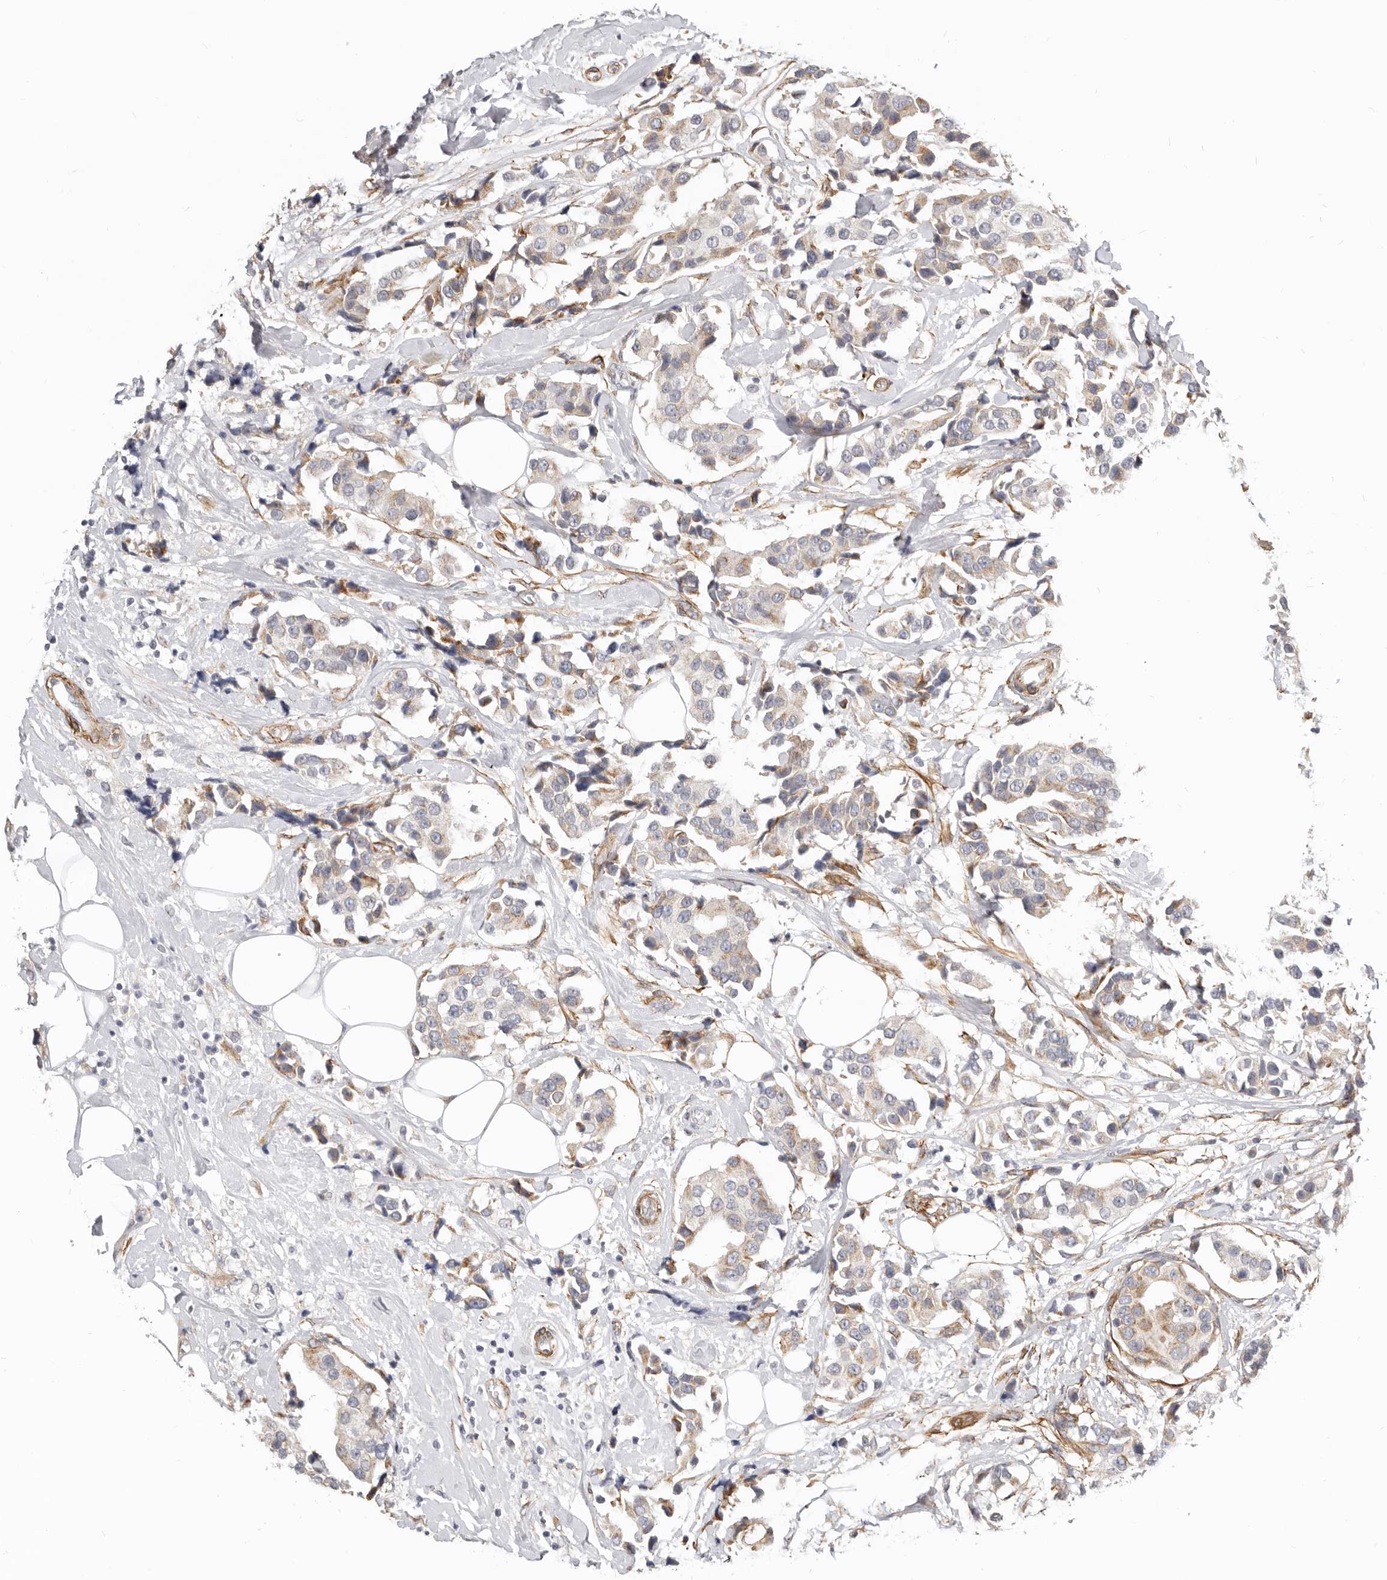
{"staining": {"intensity": "weak", "quantity": ">75%", "location": "cytoplasmic/membranous"}, "tissue": "breast cancer", "cell_type": "Tumor cells", "image_type": "cancer", "snomed": [{"axis": "morphology", "description": "Normal tissue, NOS"}, {"axis": "morphology", "description": "Duct carcinoma"}, {"axis": "topography", "description": "Breast"}], "caption": "Approximately >75% of tumor cells in human invasive ductal carcinoma (breast) demonstrate weak cytoplasmic/membranous protein positivity as visualized by brown immunohistochemical staining.", "gene": "RABAC1", "patient": {"sex": "female", "age": 39}}